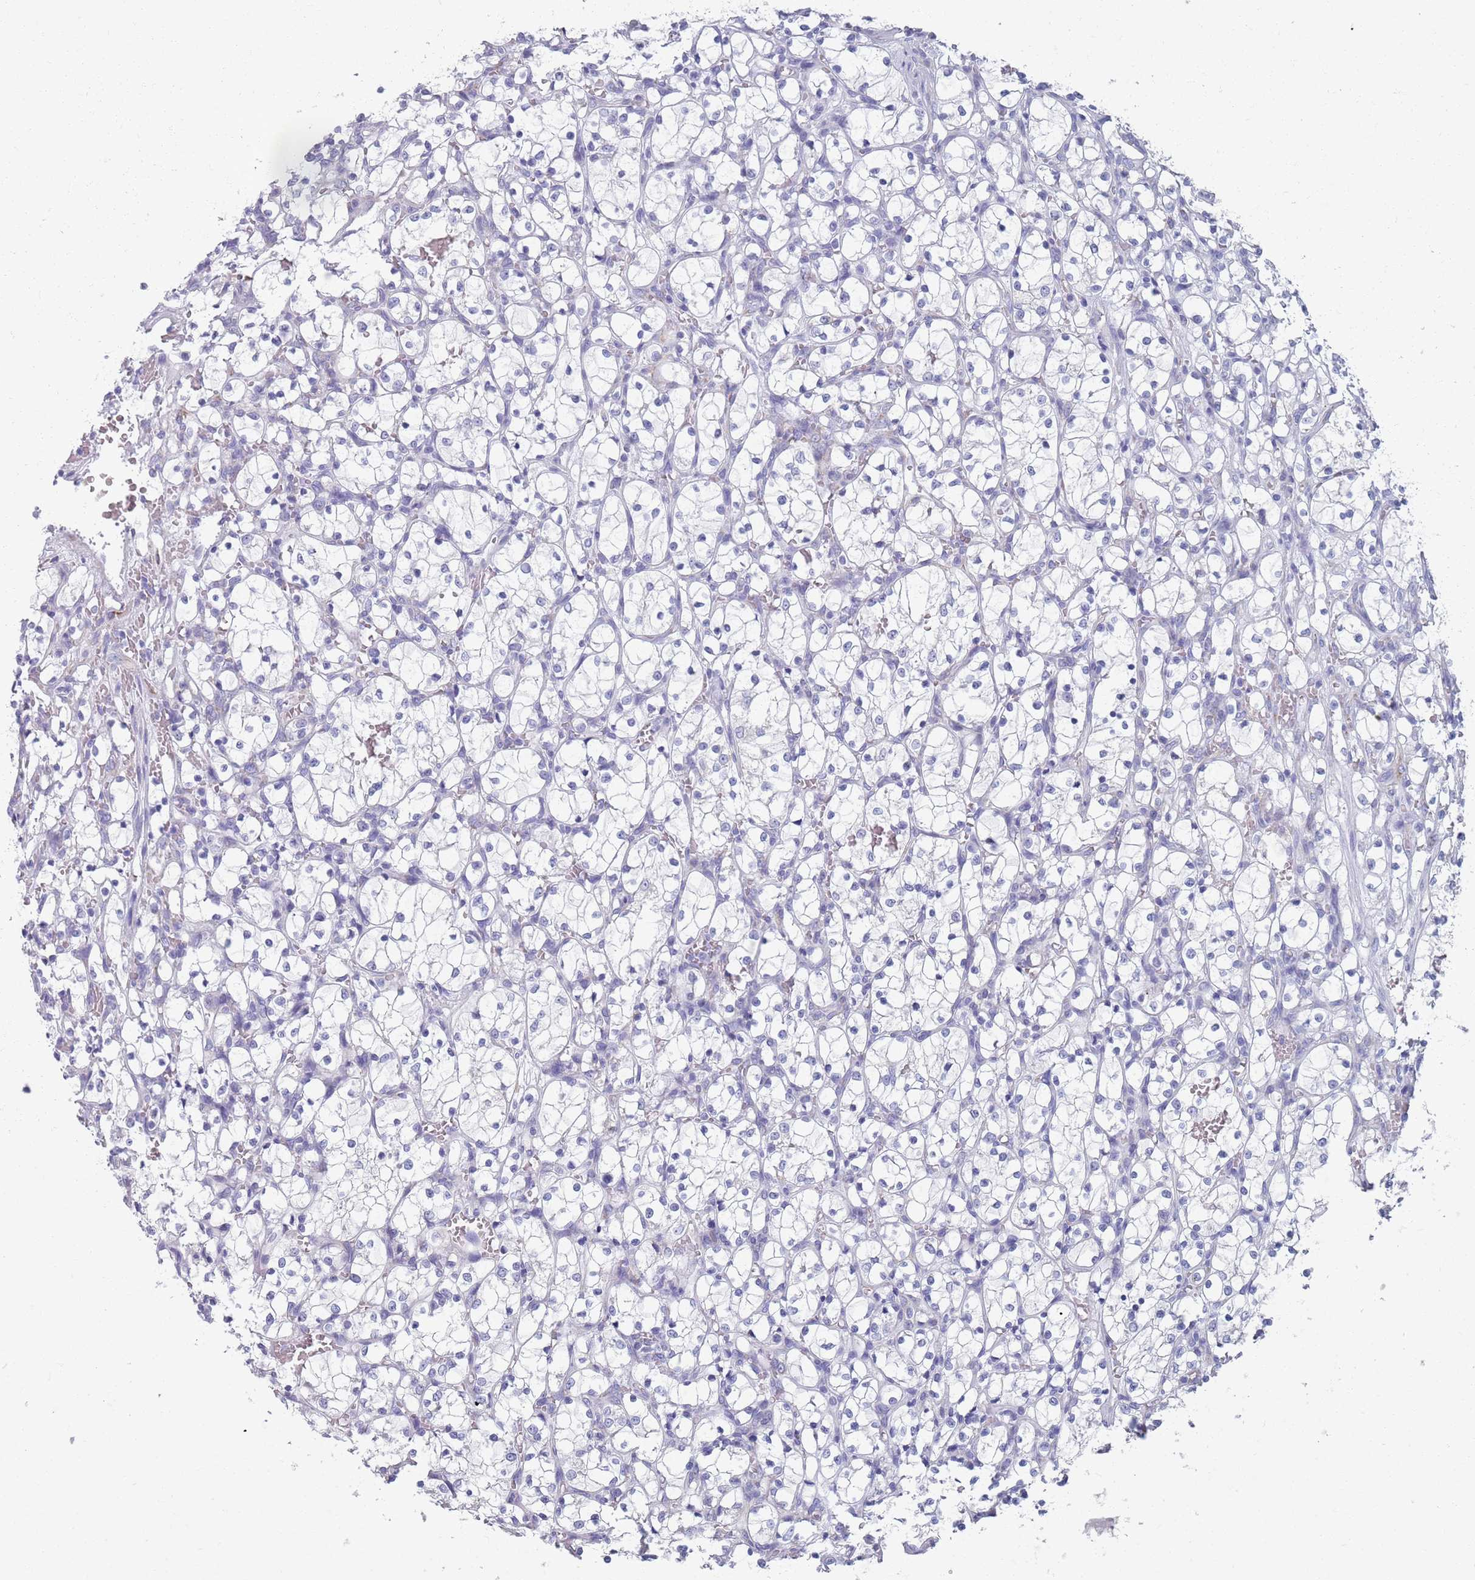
{"staining": {"intensity": "negative", "quantity": "none", "location": "none"}, "tissue": "renal cancer", "cell_type": "Tumor cells", "image_type": "cancer", "snomed": [{"axis": "morphology", "description": "Adenocarcinoma, NOS"}, {"axis": "topography", "description": "Kidney"}], "caption": "Immunohistochemistry (IHC) micrograph of neoplastic tissue: renal cancer stained with DAB (3,3'-diaminobenzidine) reveals no significant protein positivity in tumor cells.", "gene": "PLOD1", "patient": {"sex": "female", "age": 69}}